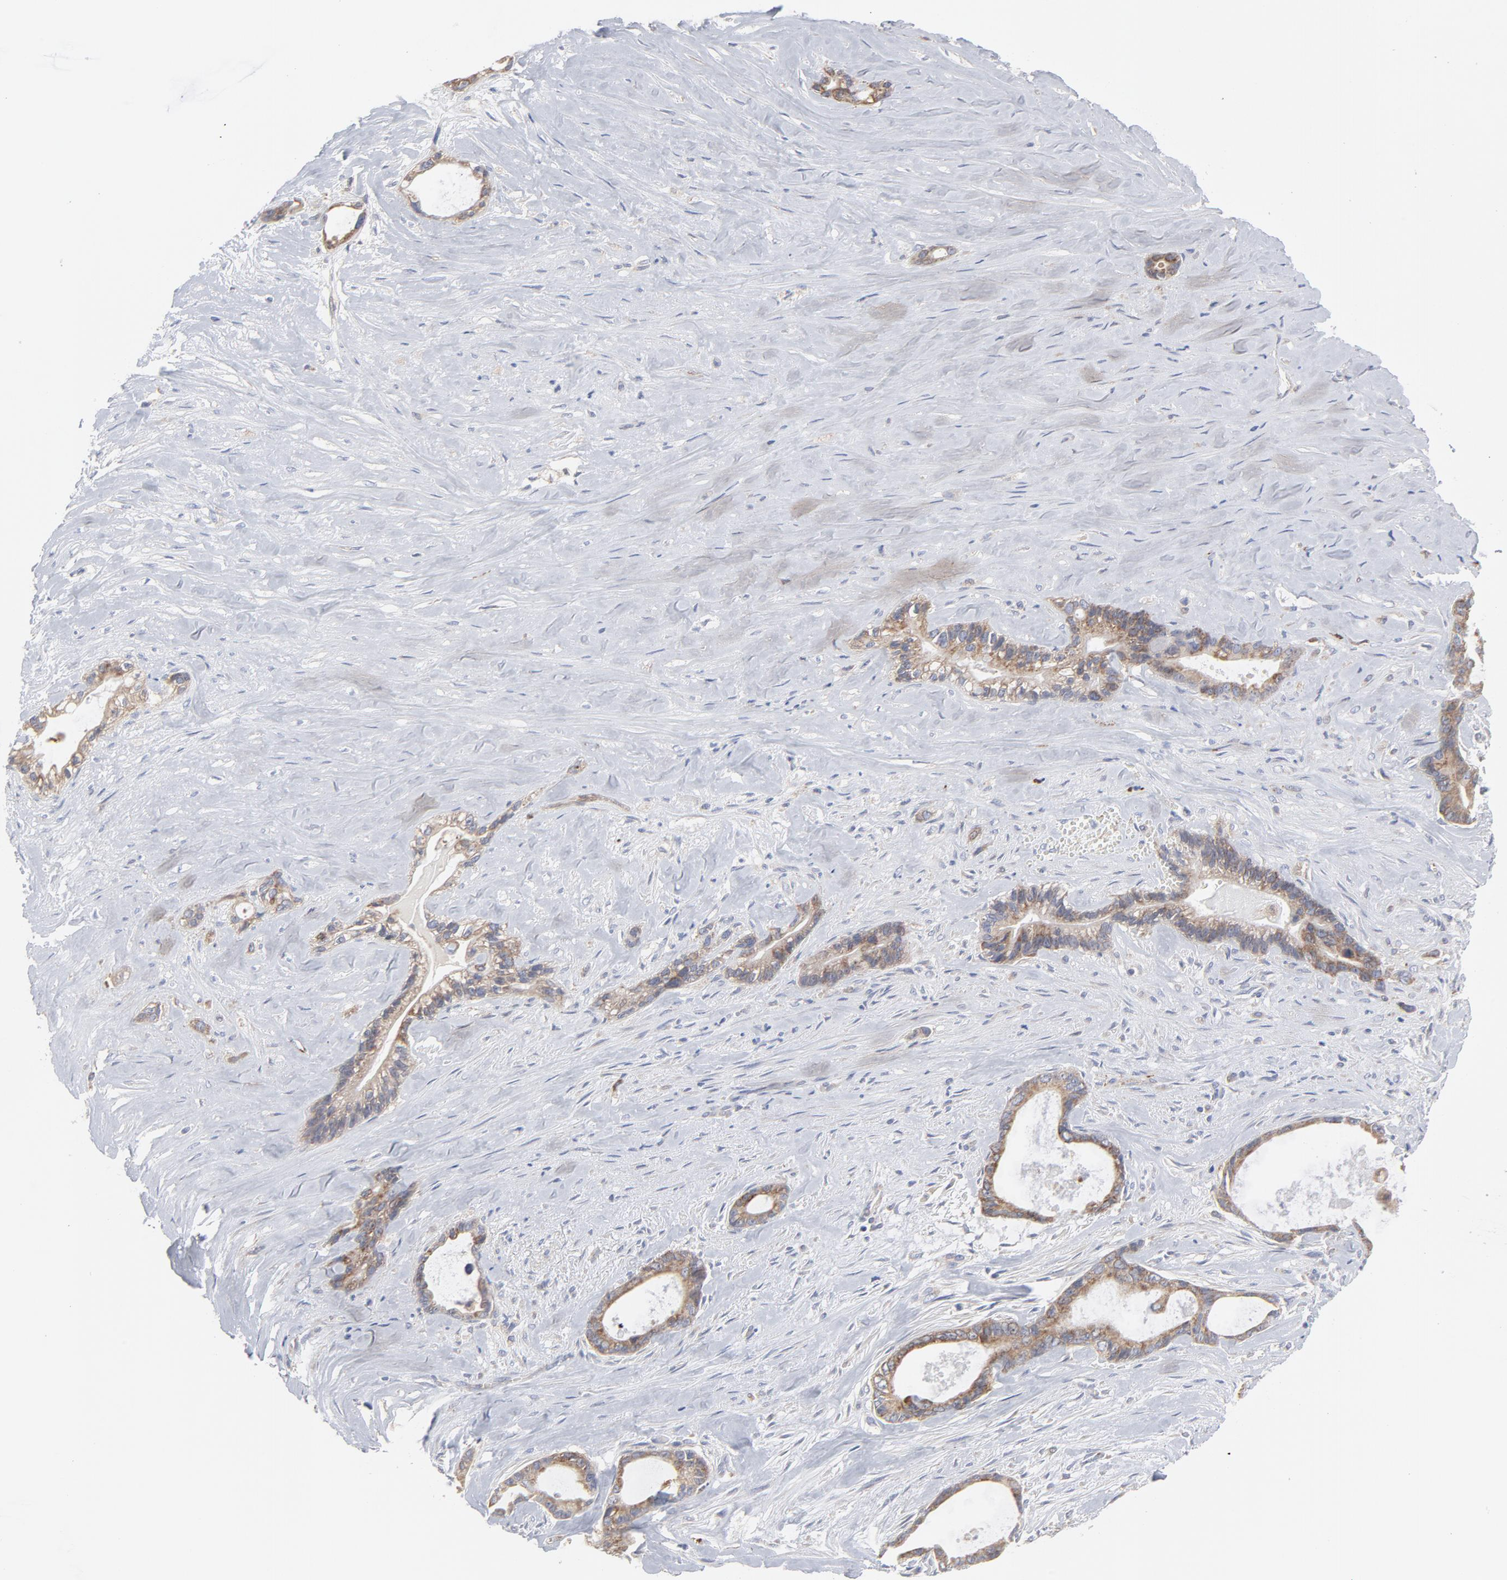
{"staining": {"intensity": "moderate", "quantity": ">75%", "location": "cytoplasmic/membranous"}, "tissue": "liver cancer", "cell_type": "Tumor cells", "image_type": "cancer", "snomed": [{"axis": "morphology", "description": "Cholangiocarcinoma"}, {"axis": "topography", "description": "Liver"}], "caption": "IHC image of liver cancer stained for a protein (brown), which reveals medium levels of moderate cytoplasmic/membranous positivity in approximately >75% of tumor cells.", "gene": "PPFIBP2", "patient": {"sex": "female", "age": 55}}